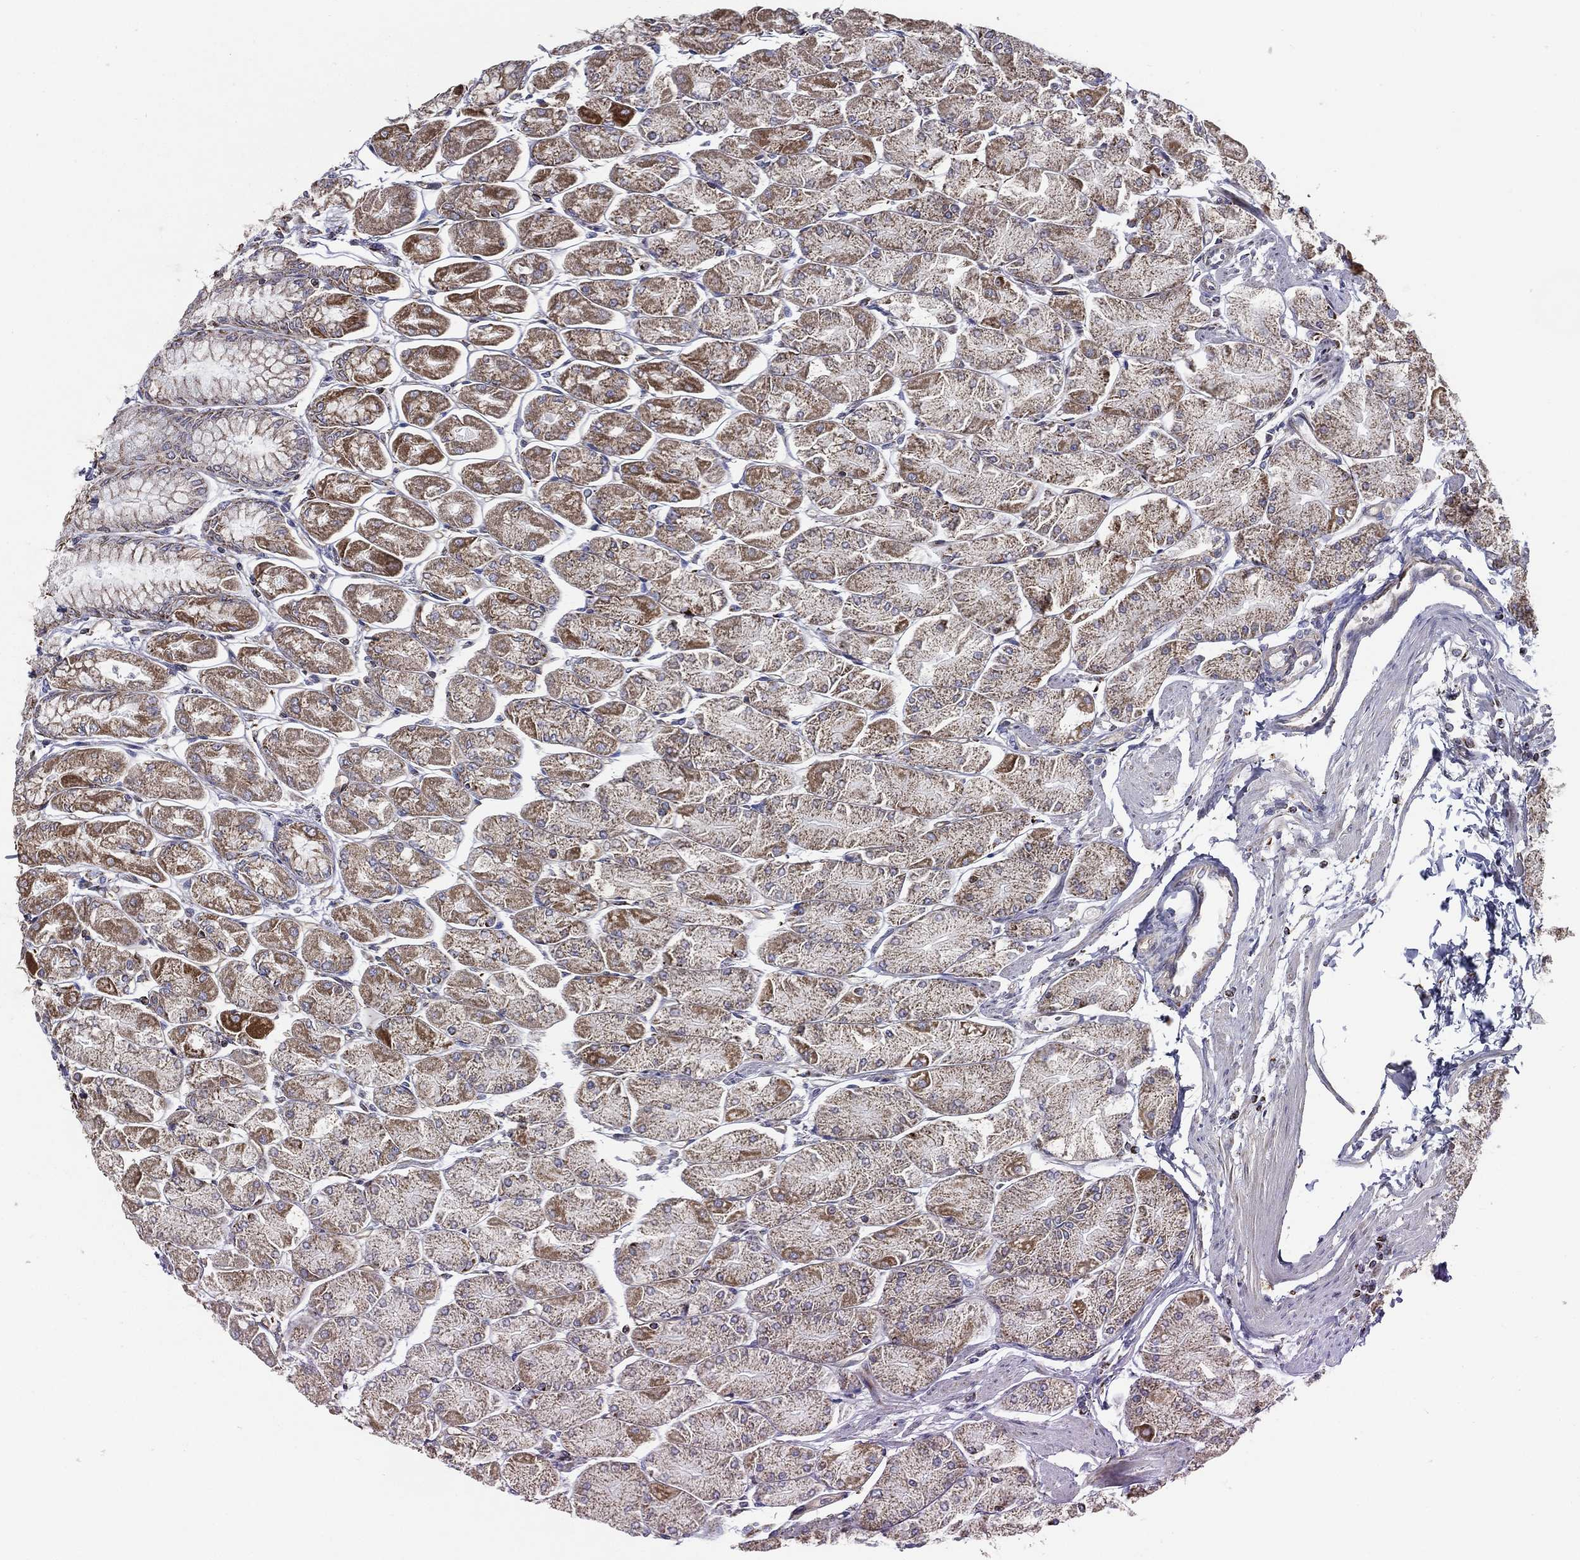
{"staining": {"intensity": "moderate", "quantity": "25%-75%", "location": "cytoplasmic/membranous"}, "tissue": "stomach", "cell_type": "Glandular cells", "image_type": "normal", "snomed": [{"axis": "morphology", "description": "Normal tissue, NOS"}, {"axis": "topography", "description": "Stomach, upper"}], "caption": "Protein expression analysis of unremarkable human stomach reveals moderate cytoplasmic/membranous staining in about 25%-75% of glandular cells.", "gene": "SFXN1", "patient": {"sex": "male", "age": 60}}